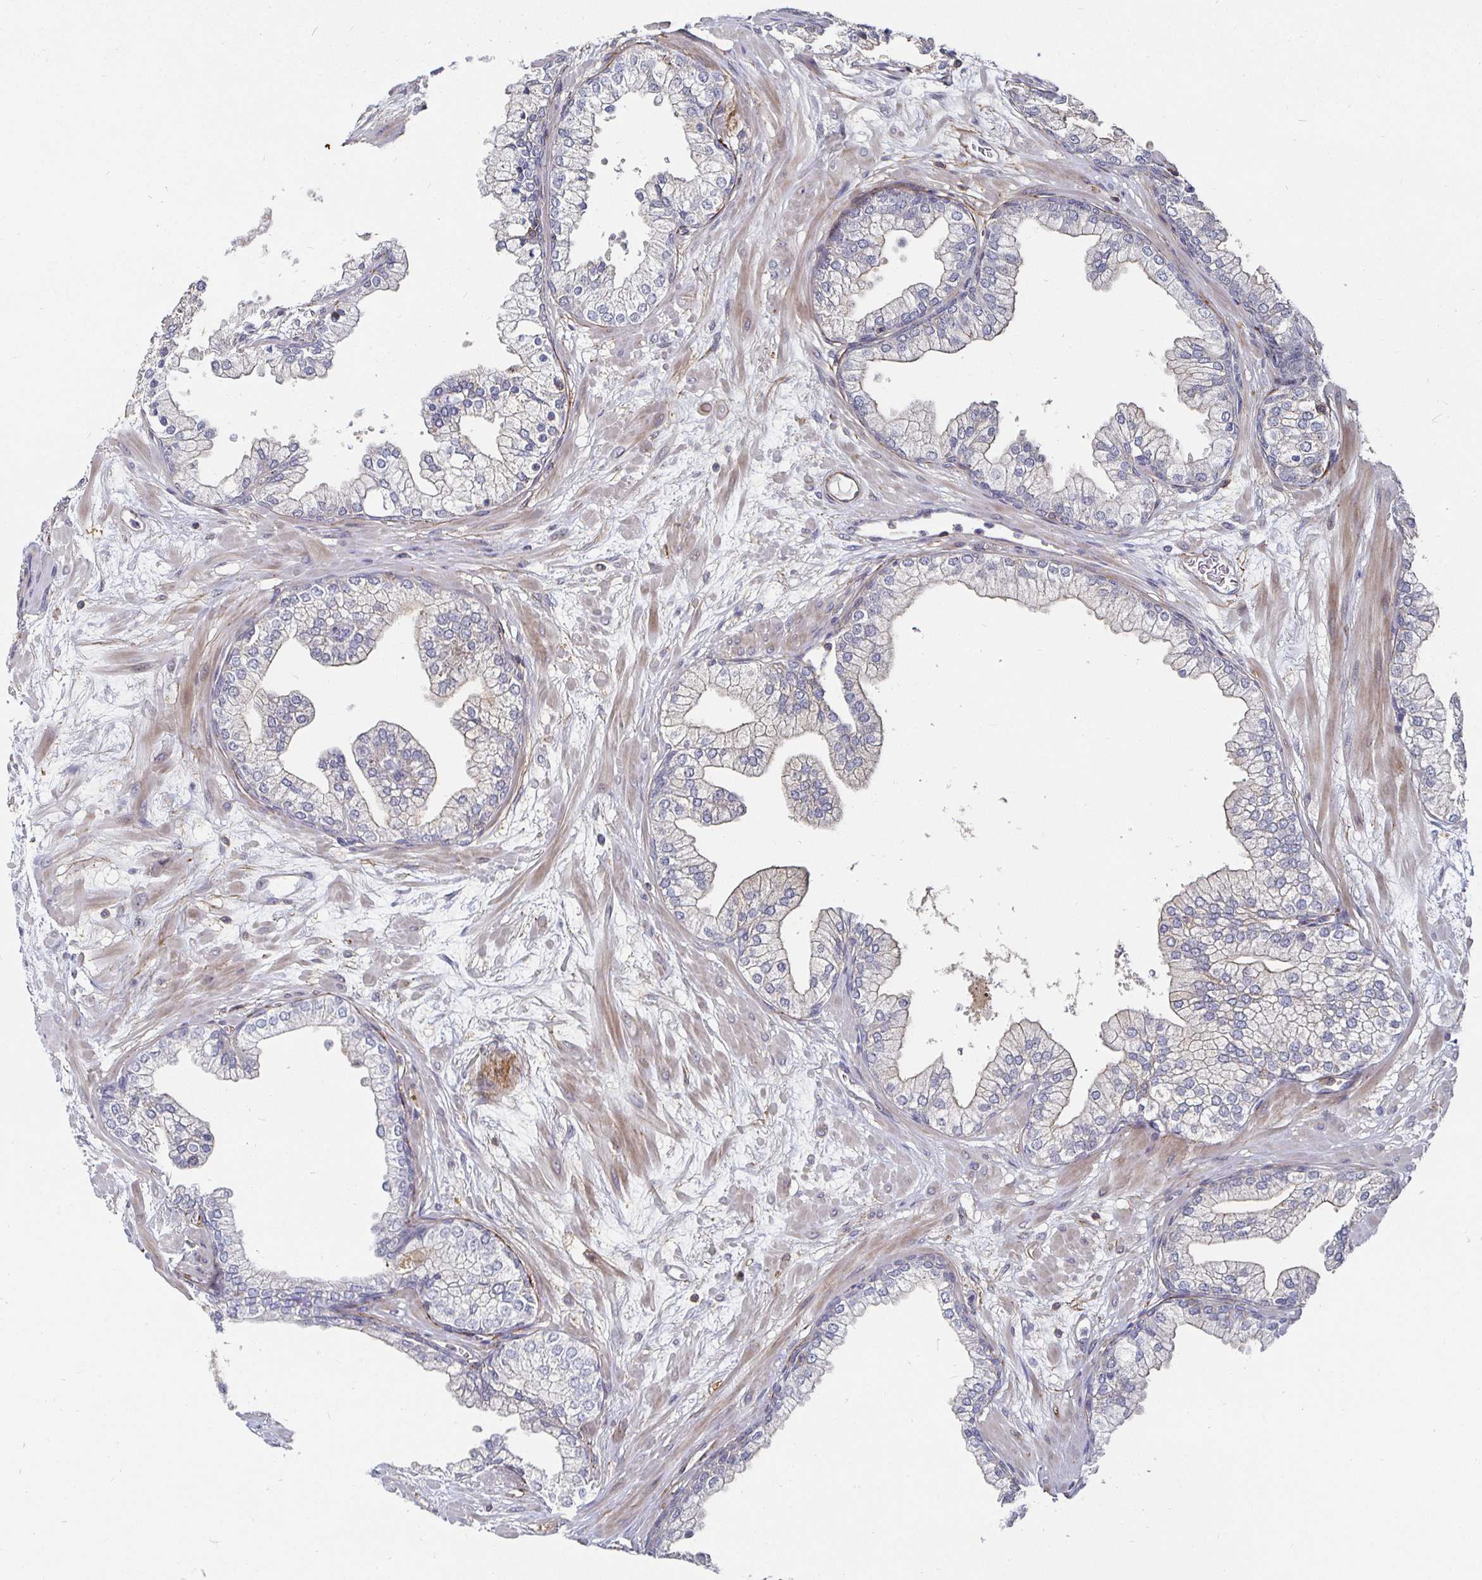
{"staining": {"intensity": "weak", "quantity": "<25%", "location": "cytoplasmic/membranous"}, "tissue": "prostate", "cell_type": "Glandular cells", "image_type": "normal", "snomed": [{"axis": "morphology", "description": "Normal tissue, NOS"}, {"axis": "topography", "description": "Prostate"}, {"axis": "topography", "description": "Peripheral nerve tissue"}], "caption": "Immunohistochemistry micrograph of benign human prostate stained for a protein (brown), which demonstrates no staining in glandular cells. (DAB immunohistochemistry with hematoxylin counter stain).", "gene": "GJA4", "patient": {"sex": "male", "age": 61}}